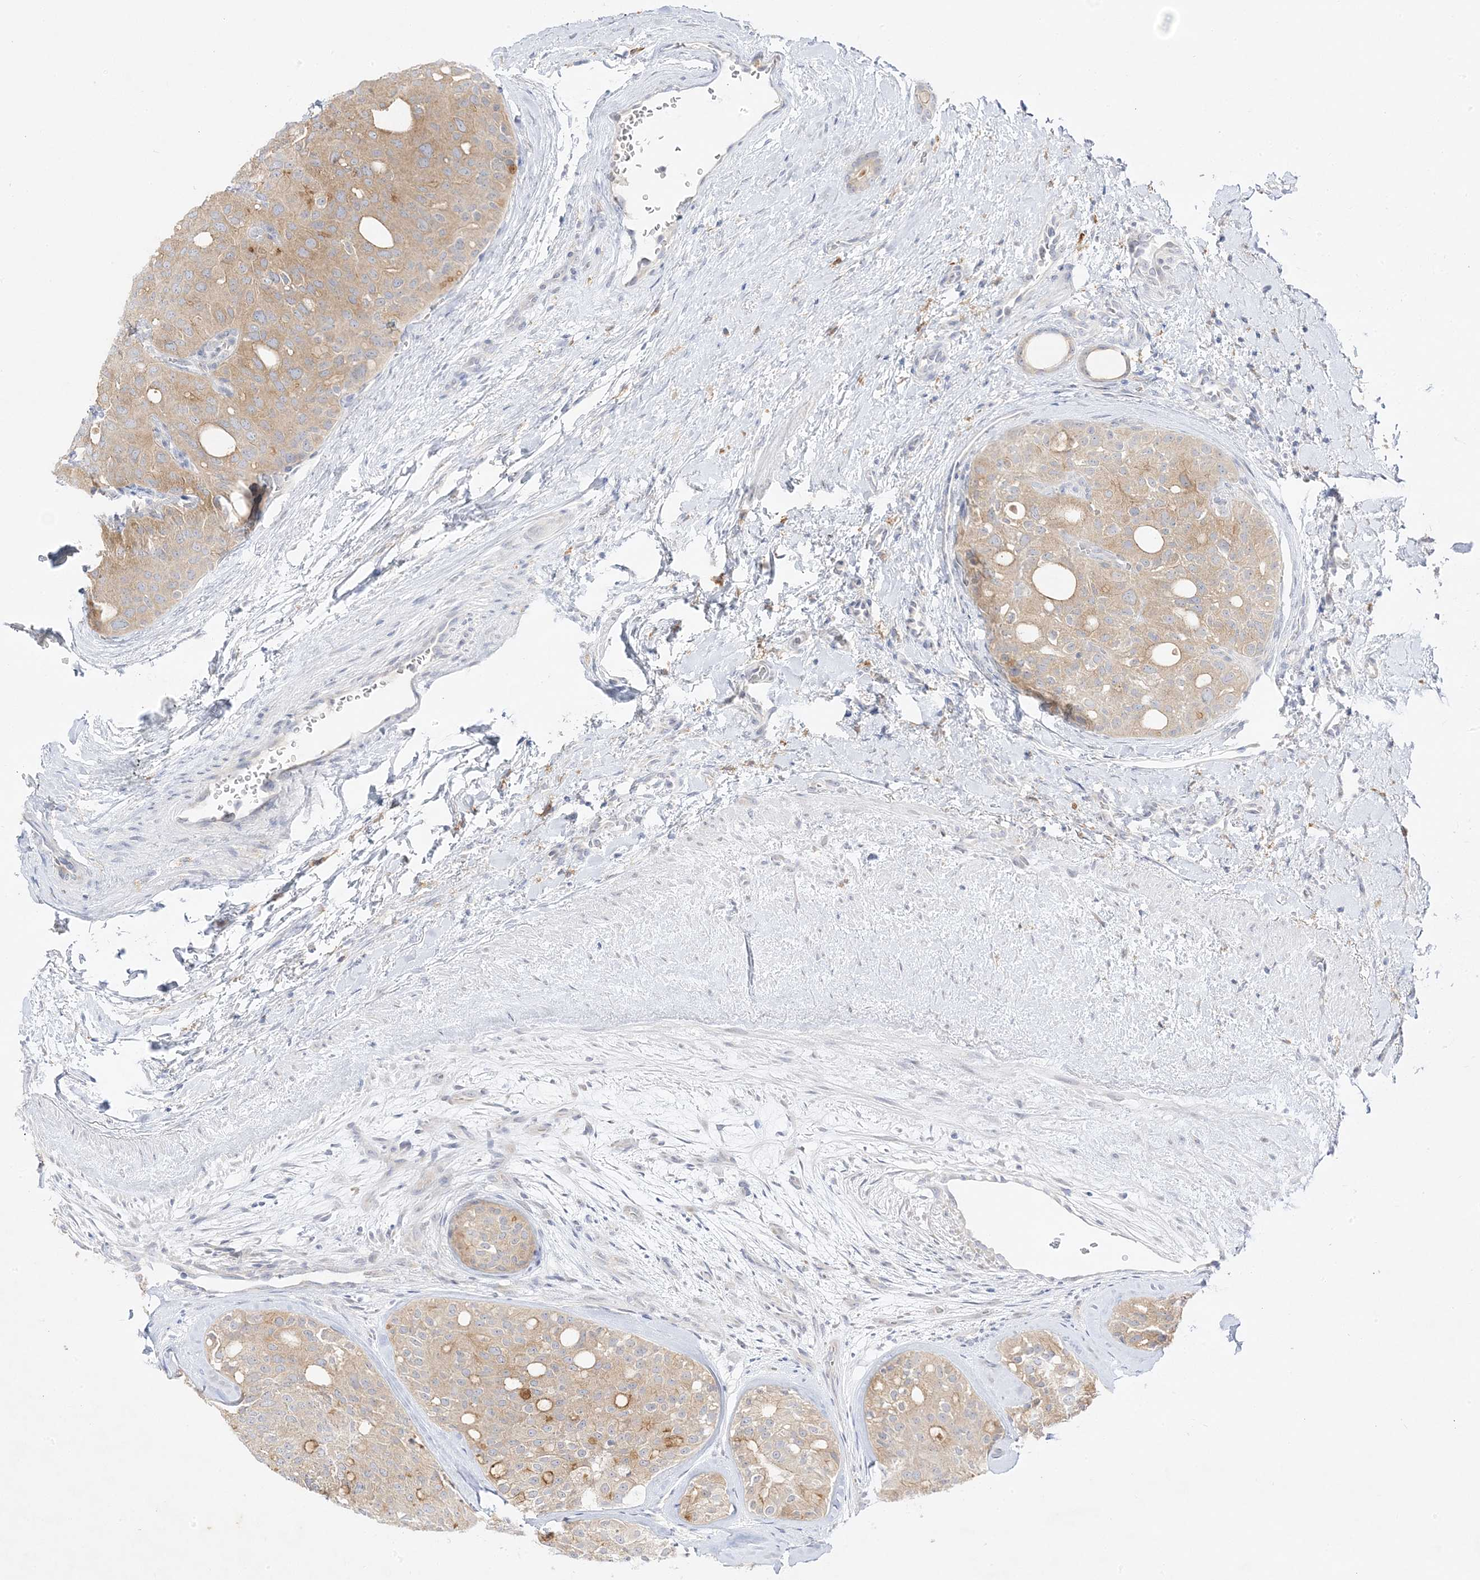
{"staining": {"intensity": "moderate", "quantity": "<25%", "location": "cytoplasmic/membranous"}, "tissue": "thyroid cancer", "cell_type": "Tumor cells", "image_type": "cancer", "snomed": [{"axis": "morphology", "description": "Follicular adenoma carcinoma, NOS"}, {"axis": "topography", "description": "Thyroid gland"}], "caption": "Immunohistochemistry photomicrograph of neoplastic tissue: thyroid follicular adenoma carcinoma stained using IHC reveals low levels of moderate protein expression localized specifically in the cytoplasmic/membranous of tumor cells, appearing as a cytoplasmic/membranous brown color.", "gene": "C2CD2", "patient": {"sex": "male", "age": 75}}